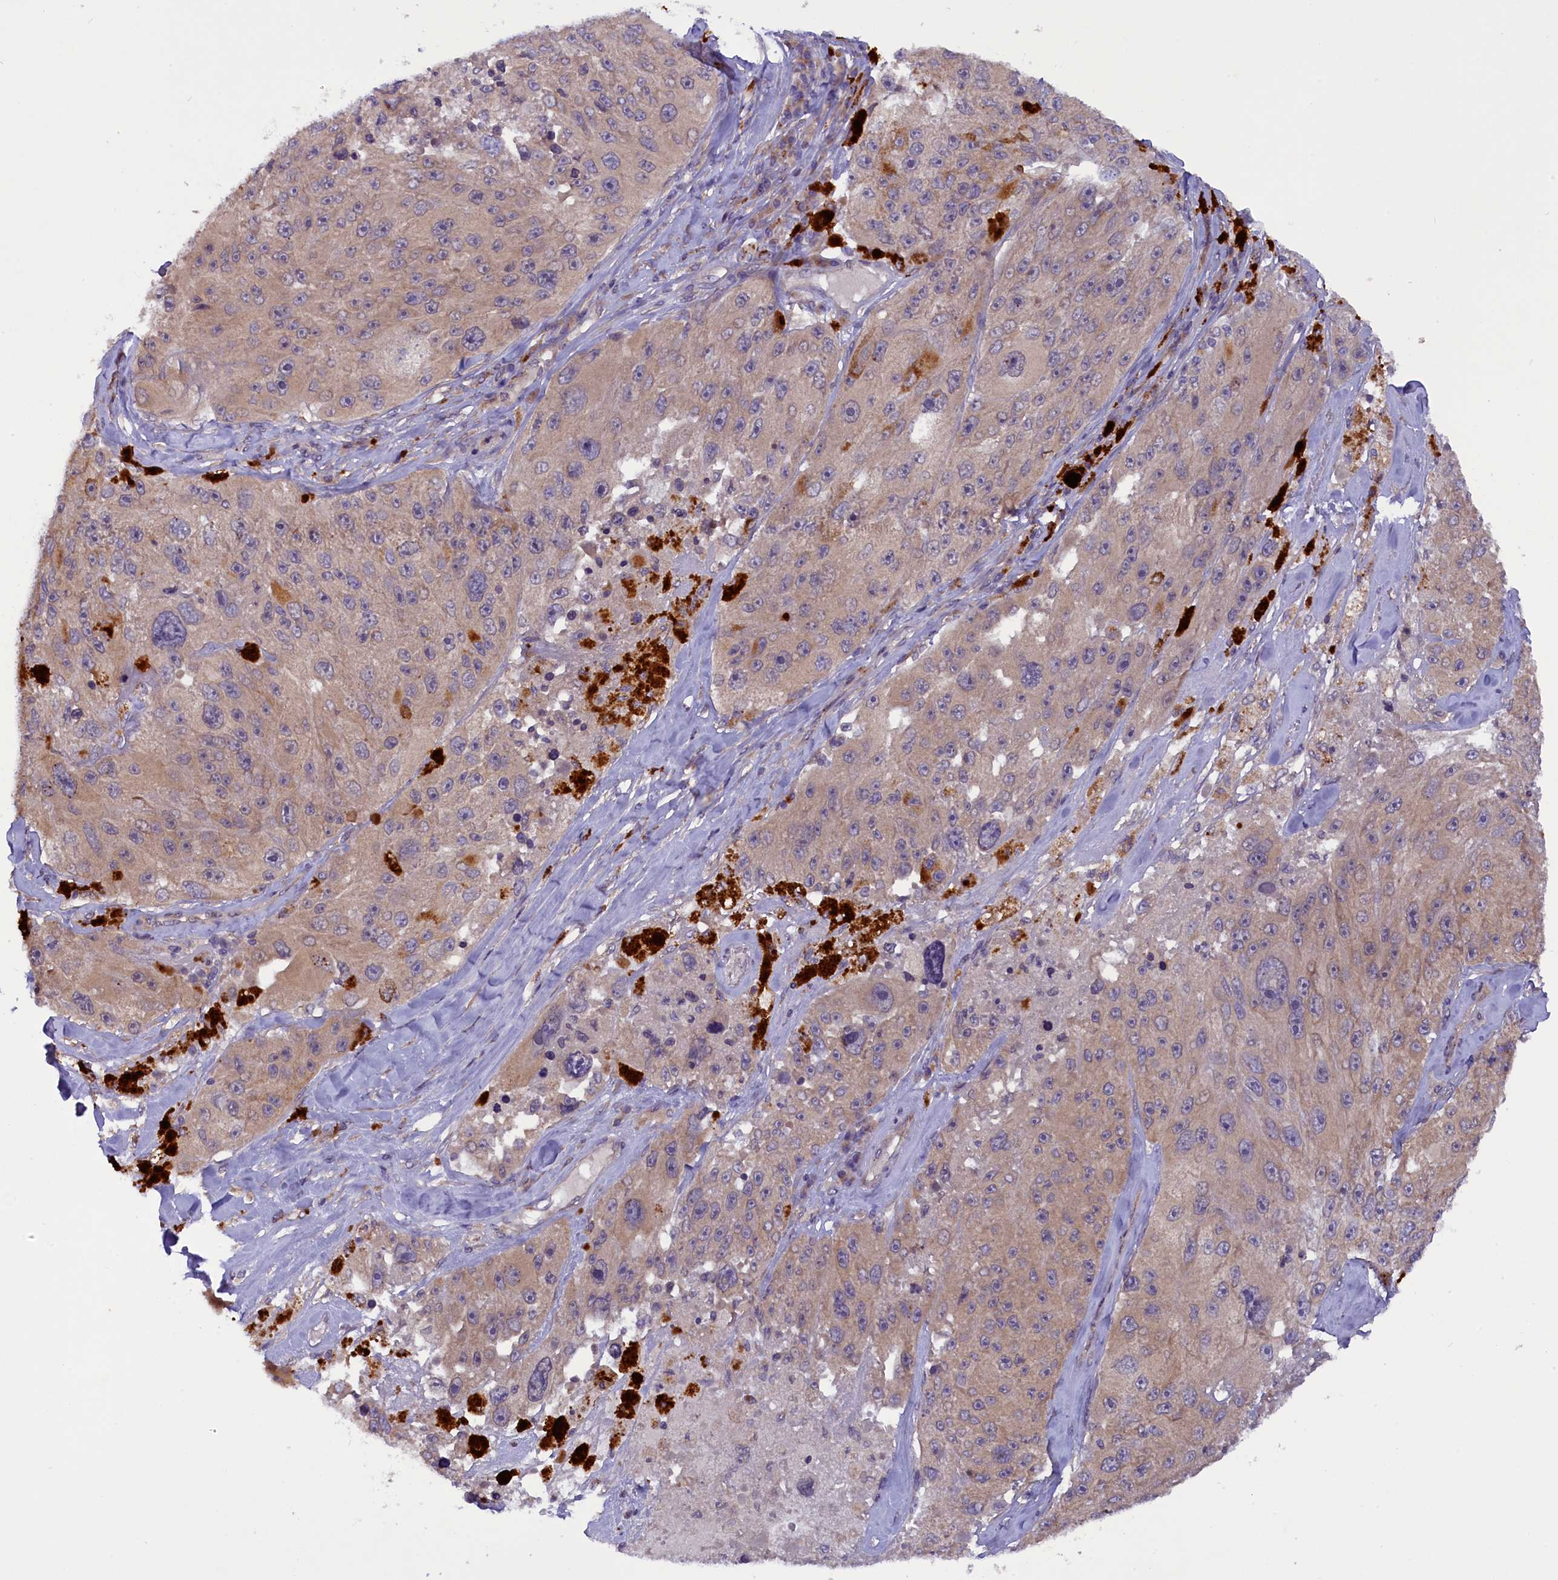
{"staining": {"intensity": "weak", "quantity": "<25%", "location": "cytoplasmic/membranous"}, "tissue": "melanoma", "cell_type": "Tumor cells", "image_type": "cancer", "snomed": [{"axis": "morphology", "description": "Malignant melanoma, Metastatic site"}, {"axis": "topography", "description": "Lymph node"}], "caption": "This is a image of immunohistochemistry (IHC) staining of malignant melanoma (metastatic site), which shows no positivity in tumor cells. The staining was performed using DAB (3,3'-diaminobenzidine) to visualize the protein expression in brown, while the nuclei were stained in blue with hematoxylin (Magnification: 20x).", "gene": "CCDC9B", "patient": {"sex": "male", "age": 62}}